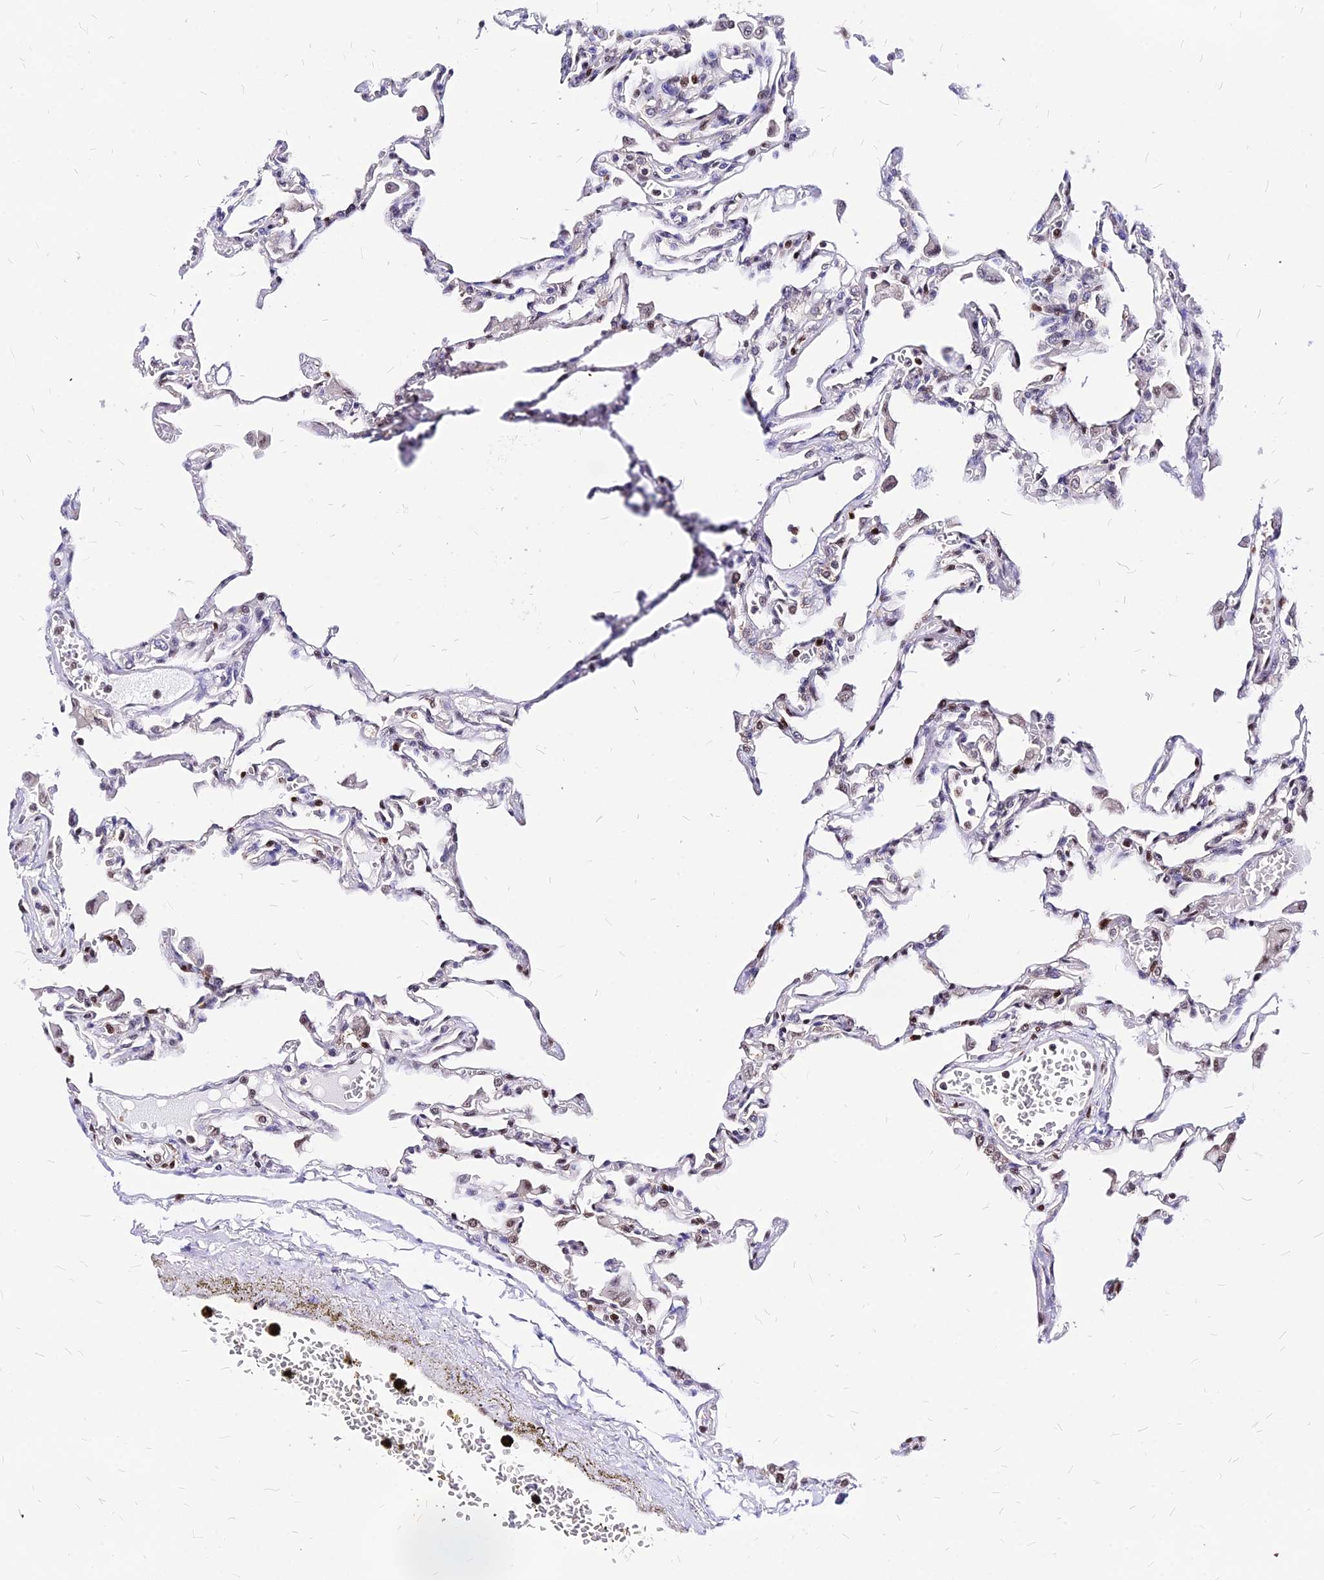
{"staining": {"intensity": "moderate", "quantity": "<25%", "location": "nuclear"}, "tissue": "lung", "cell_type": "Alveolar cells", "image_type": "normal", "snomed": [{"axis": "morphology", "description": "Normal tissue, NOS"}, {"axis": "topography", "description": "Bronchus"}, {"axis": "topography", "description": "Lung"}], "caption": "Alveolar cells demonstrate moderate nuclear expression in about <25% of cells in benign lung.", "gene": "PAXX", "patient": {"sex": "female", "age": 49}}